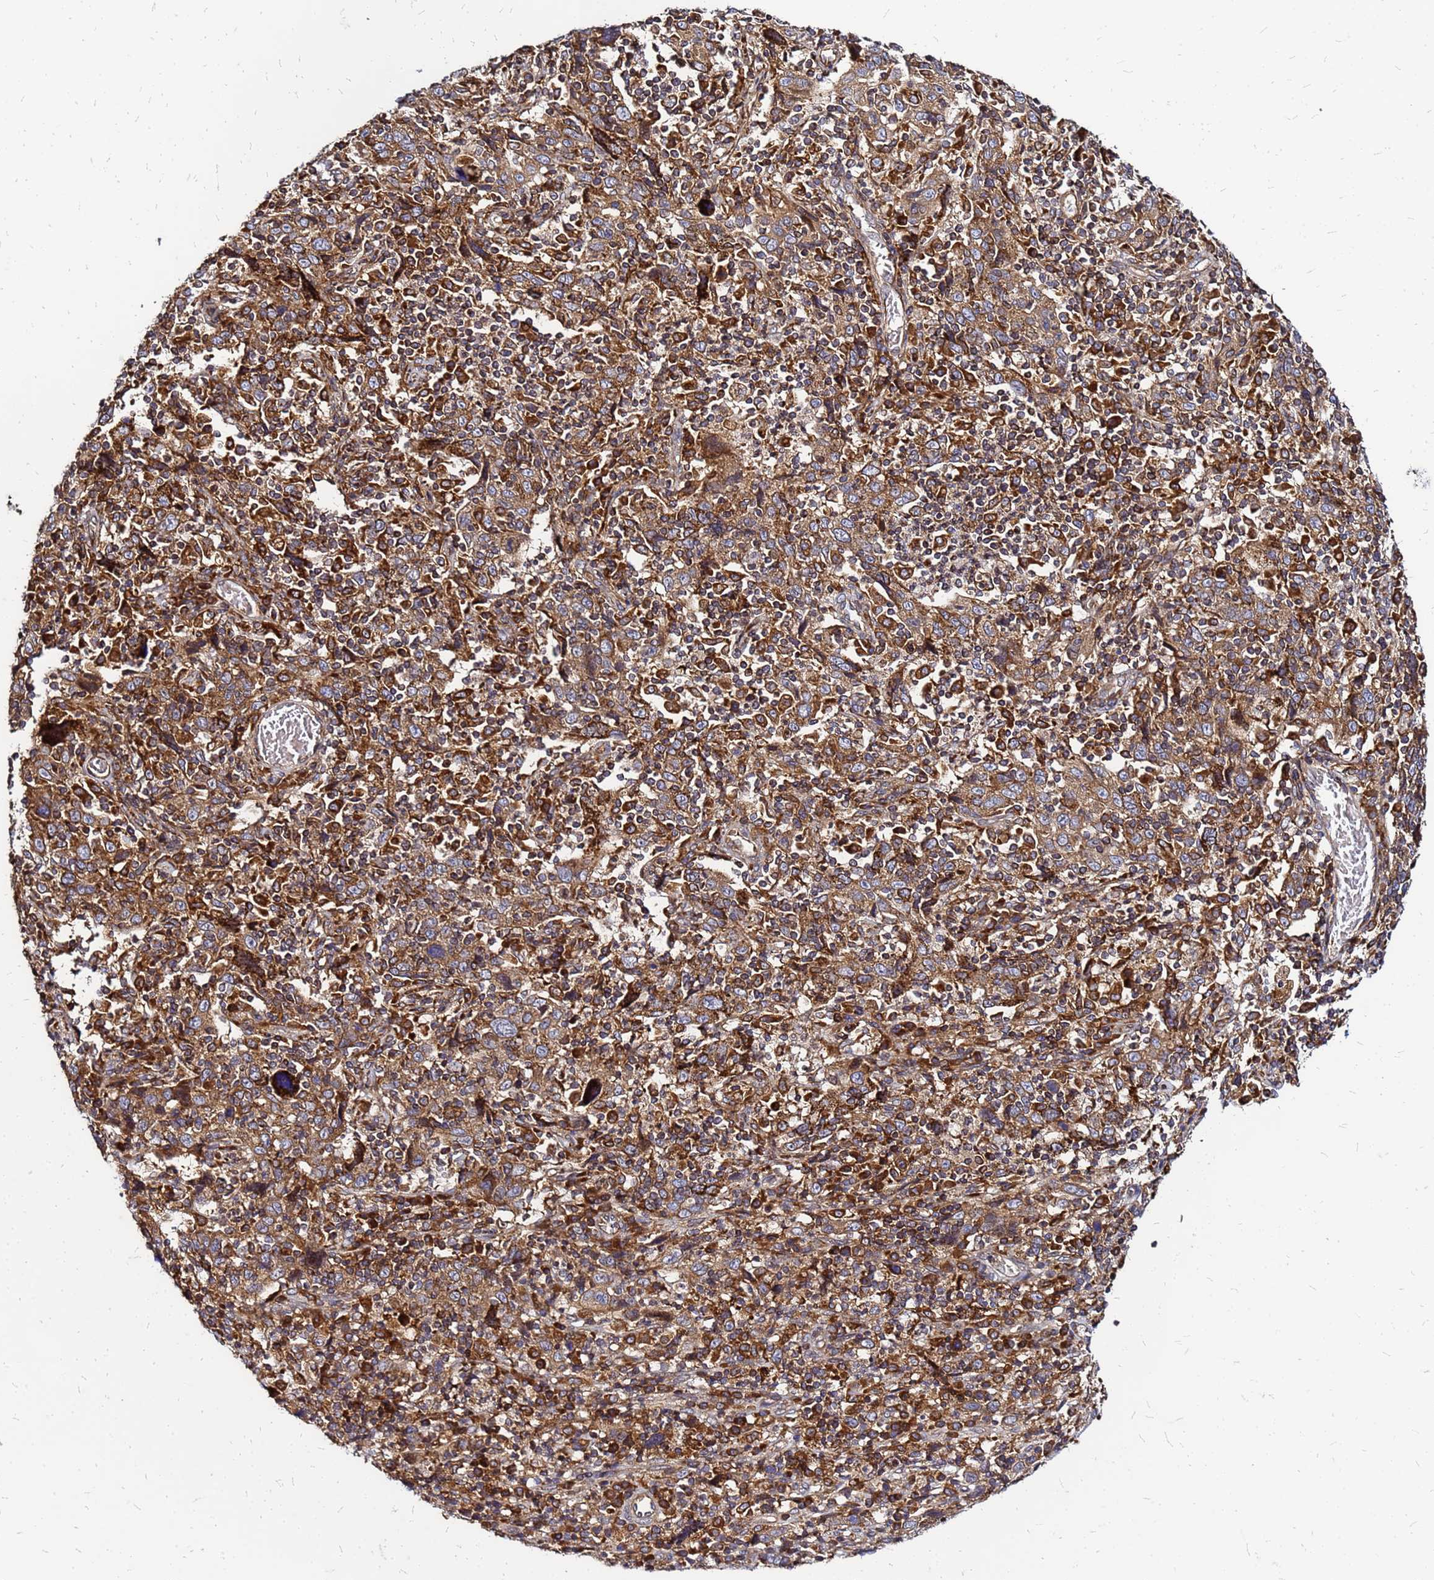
{"staining": {"intensity": "moderate", "quantity": ">75%", "location": "cytoplasmic/membranous"}, "tissue": "cervical cancer", "cell_type": "Tumor cells", "image_type": "cancer", "snomed": [{"axis": "morphology", "description": "Squamous cell carcinoma, NOS"}, {"axis": "topography", "description": "Cervix"}], "caption": "Cervical cancer (squamous cell carcinoma) stained for a protein demonstrates moderate cytoplasmic/membranous positivity in tumor cells.", "gene": "CYBC1", "patient": {"sex": "female", "age": 46}}